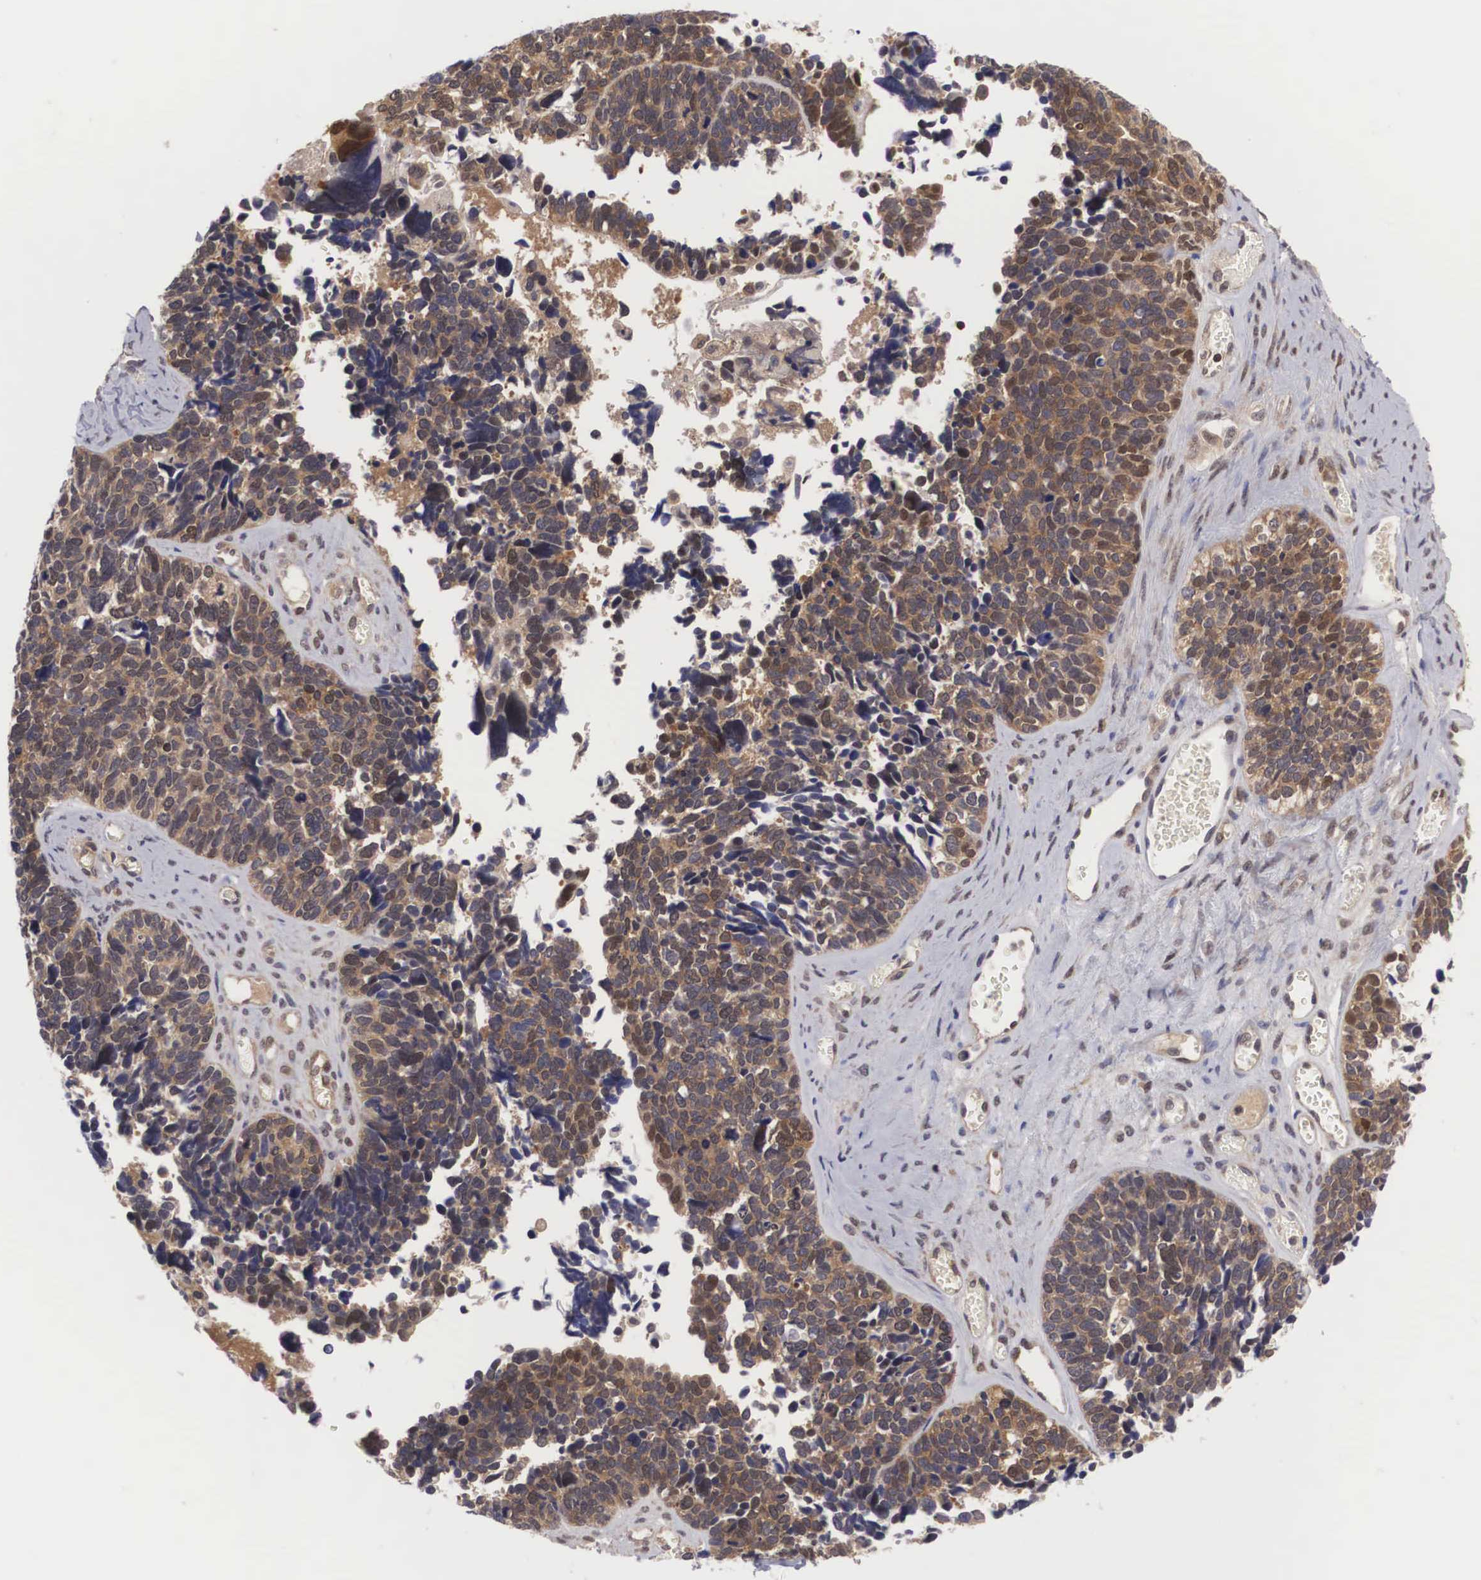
{"staining": {"intensity": "moderate", "quantity": ">75%", "location": "cytoplasmic/membranous,nuclear"}, "tissue": "ovarian cancer", "cell_type": "Tumor cells", "image_type": "cancer", "snomed": [{"axis": "morphology", "description": "Cystadenocarcinoma, serous, NOS"}, {"axis": "topography", "description": "Ovary"}], "caption": "A brown stain labels moderate cytoplasmic/membranous and nuclear expression of a protein in ovarian serous cystadenocarcinoma tumor cells.", "gene": "ADSL", "patient": {"sex": "female", "age": 77}}